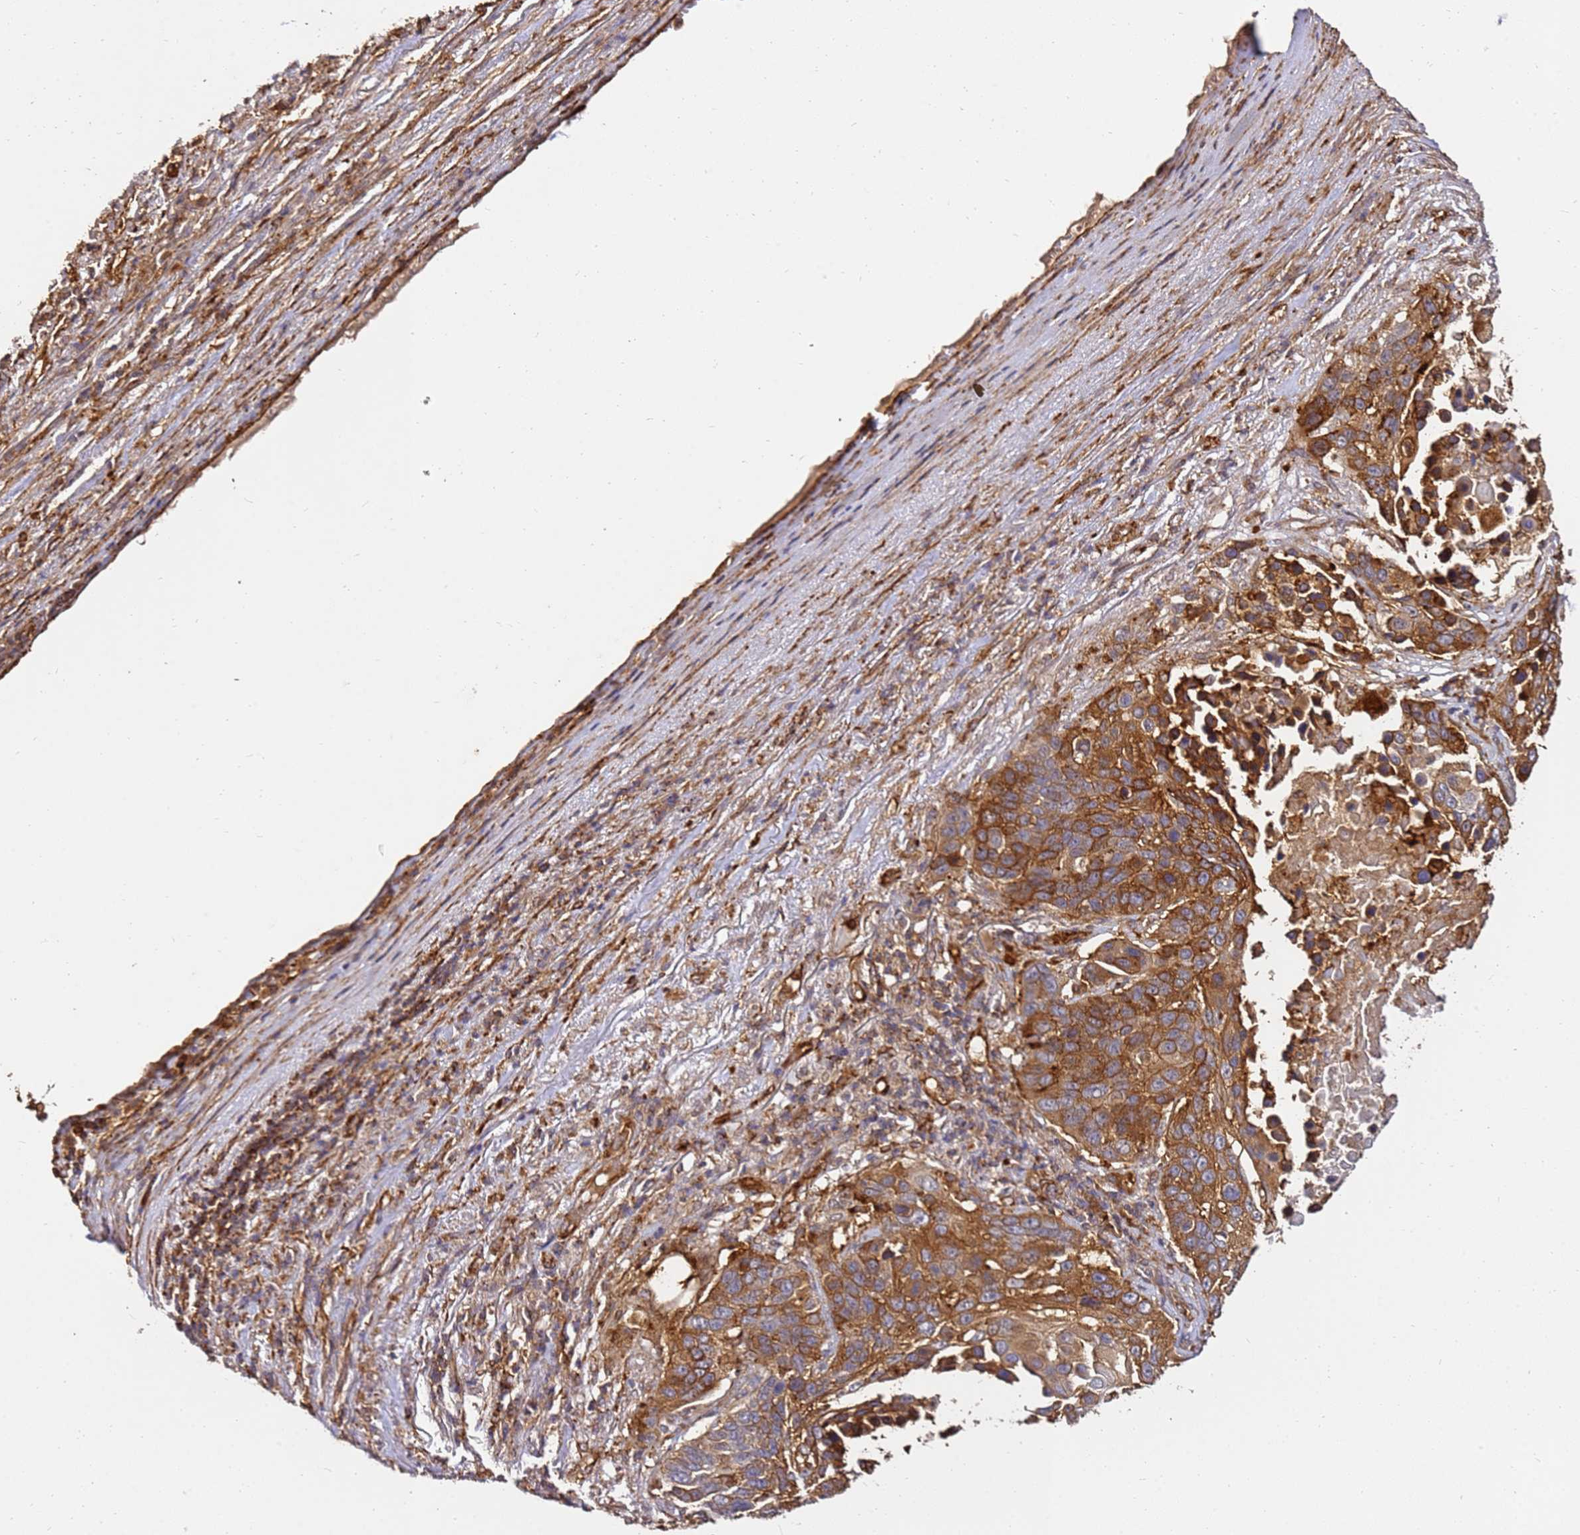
{"staining": {"intensity": "strong", "quantity": ">75%", "location": "cytoplasmic/membranous"}, "tissue": "lung cancer", "cell_type": "Tumor cells", "image_type": "cancer", "snomed": [{"axis": "morphology", "description": "Normal tissue, NOS"}, {"axis": "morphology", "description": "Squamous cell carcinoma, NOS"}, {"axis": "topography", "description": "Lymph node"}, {"axis": "topography", "description": "Lung"}], "caption": "Protein expression analysis of lung squamous cell carcinoma displays strong cytoplasmic/membranous staining in approximately >75% of tumor cells.", "gene": "DVL3", "patient": {"sex": "male", "age": 66}}